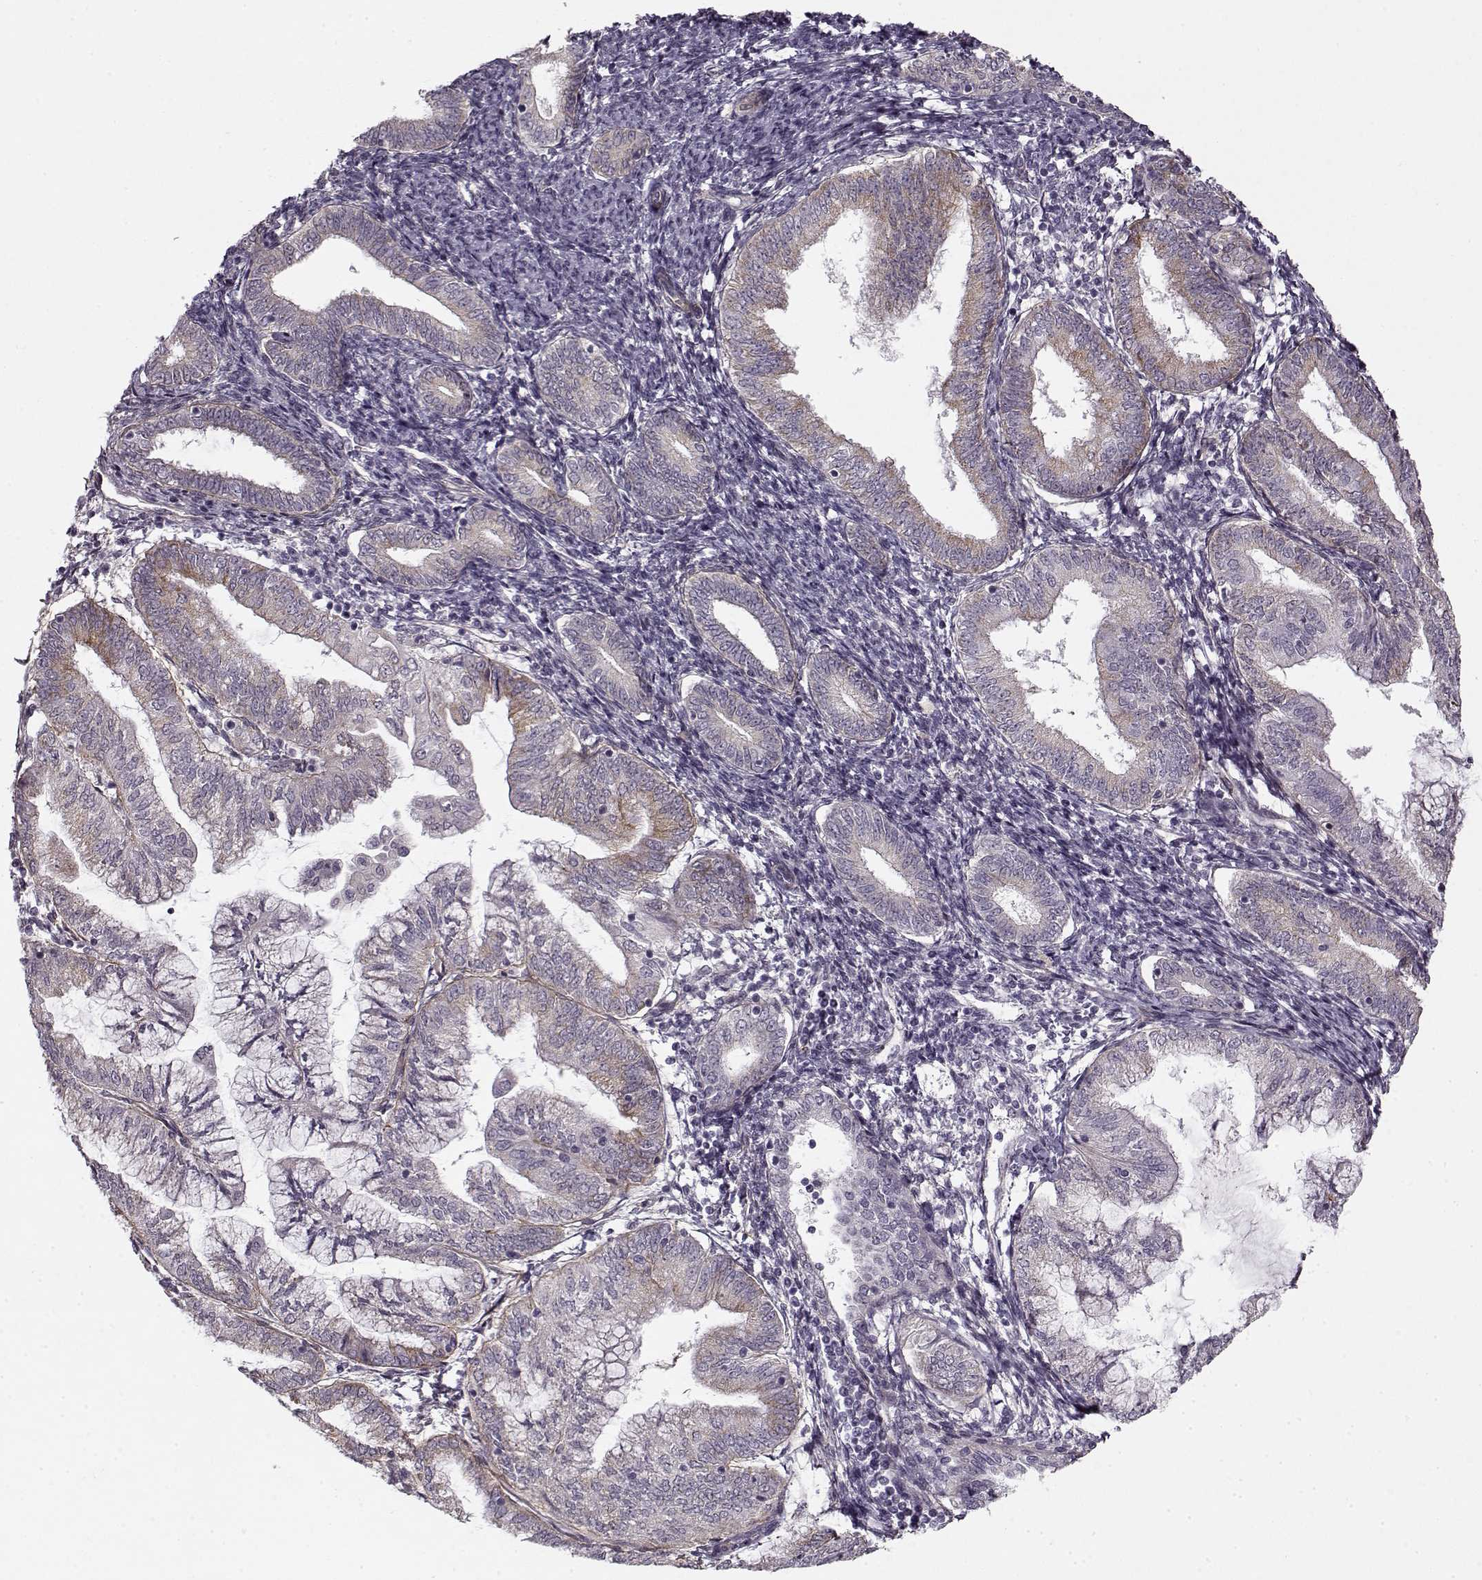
{"staining": {"intensity": "weak", "quantity": "25%-75%", "location": "cytoplasmic/membranous"}, "tissue": "endometrial cancer", "cell_type": "Tumor cells", "image_type": "cancer", "snomed": [{"axis": "morphology", "description": "Adenocarcinoma, NOS"}, {"axis": "topography", "description": "Endometrium"}], "caption": "A brown stain highlights weak cytoplasmic/membranous staining of a protein in adenocarcinoma (endometrial) tumor cells.", "gene": "LAMB2", "patient": {"sex": "female", "age": 55}}